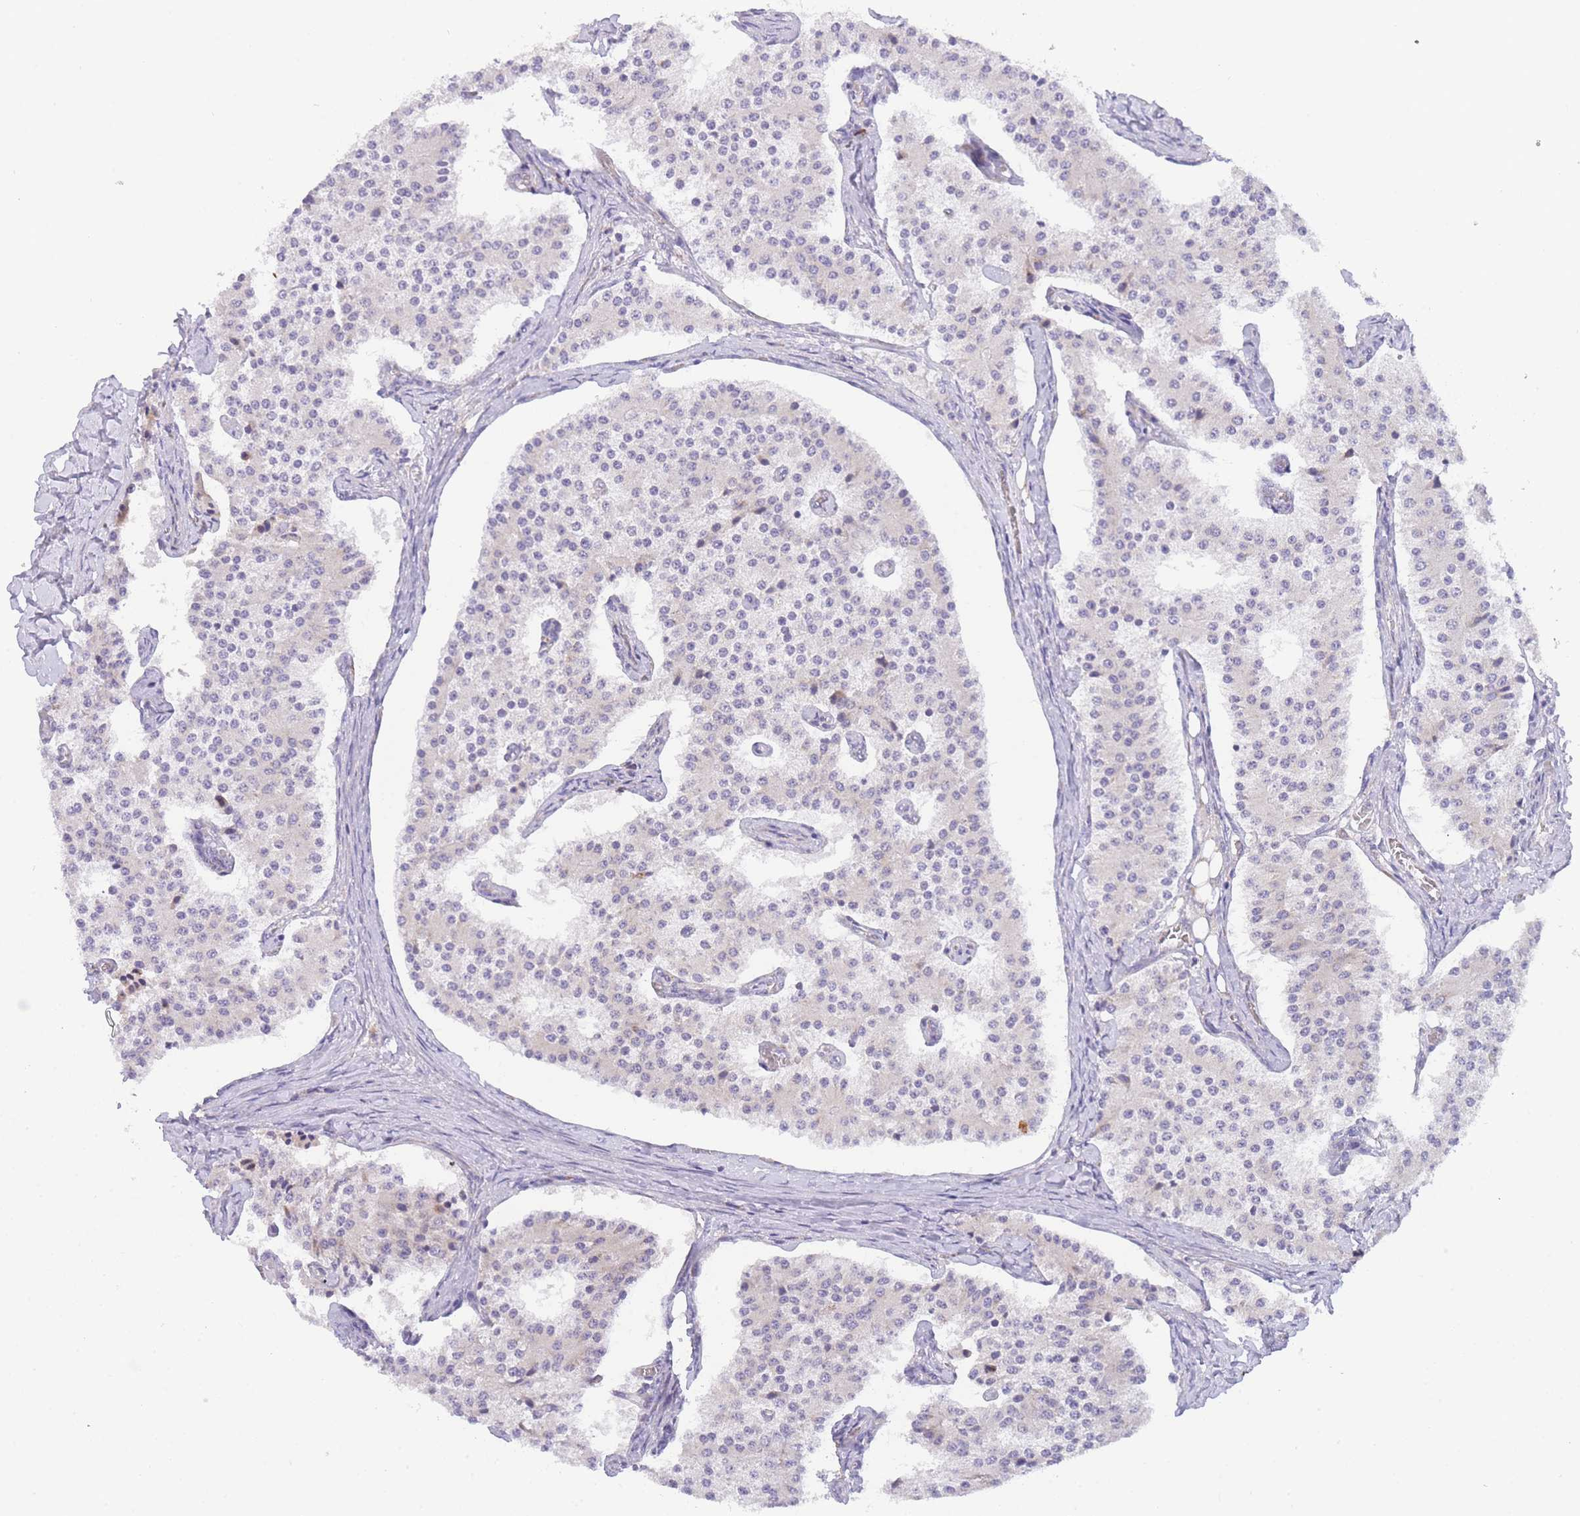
{"staining": {"intensity": "negative", "quantity": "none", "location": "none"}, "tissue": "carcinoid", "cell_type": "Tumor cells", "image_type": "cancer", "snomed": [{"axis": "morphology", "description": "Carcinoid, malignant, NOS"}, {"axis": "topography", "description": "Colon"}], "caption": "There is no significant positivity in tumor cells of carcinoid.", "gene": "ZNF510", "patient": {"sex": "female", "age": 52}}